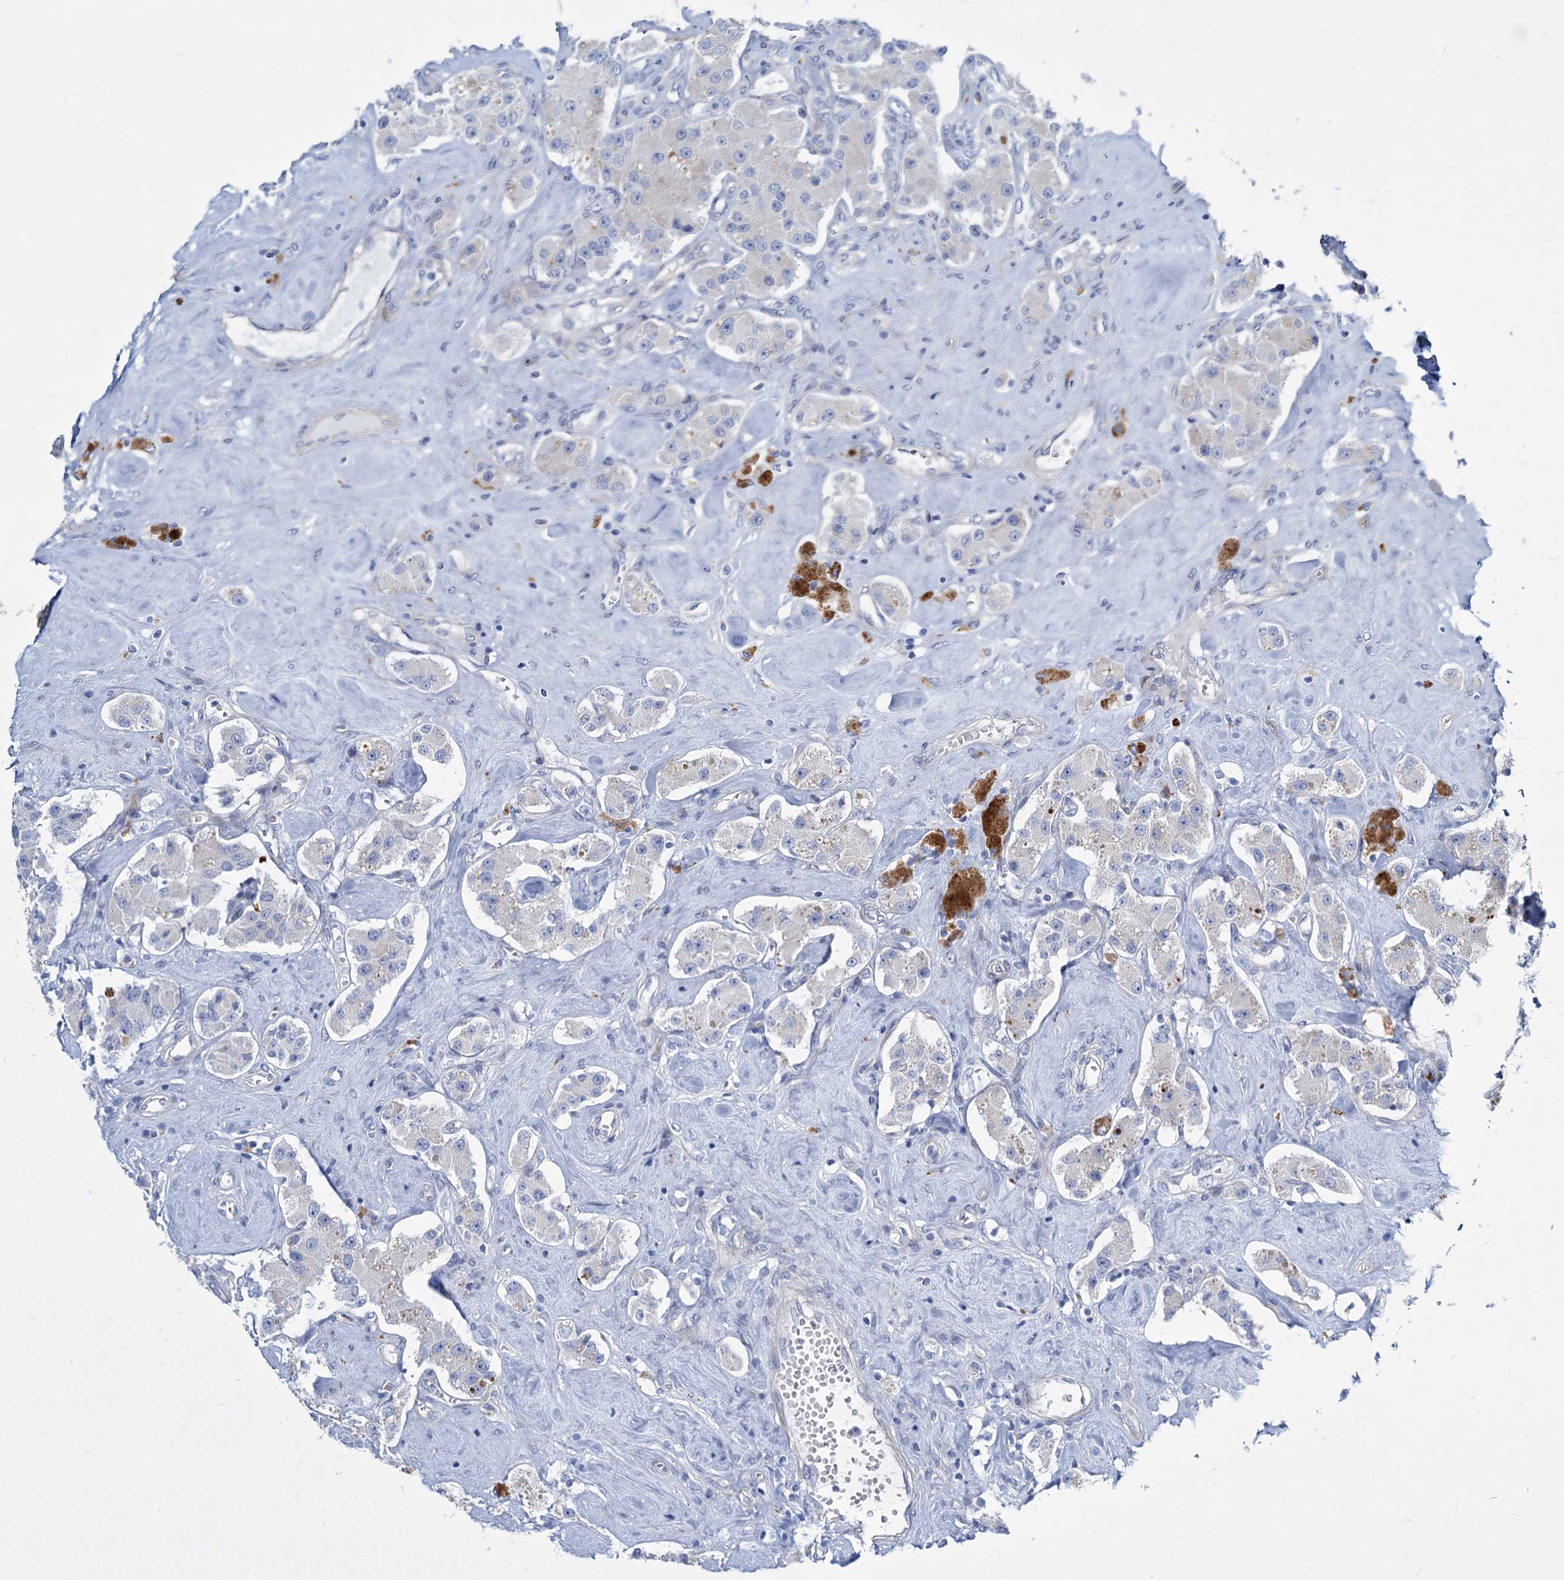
{"staining": {"intensity": "negative", "quantity": "none", "location": "none"}, "tissue": "carcinoid", "cell_type": "Tumor cells", "image_type": "cancer", "snomed": [{"axis": "morphology", "description": "Carcinoid, malignant, NOS"}, {"axis": "topography", "description": "Pancreas"}], "caption": "Immunohistochemical staining of malignant carcinoid reveals no significant positivity in tumor cells.", "gene": "TRIM77", "patient": {"sex": "male", "age": 41}}